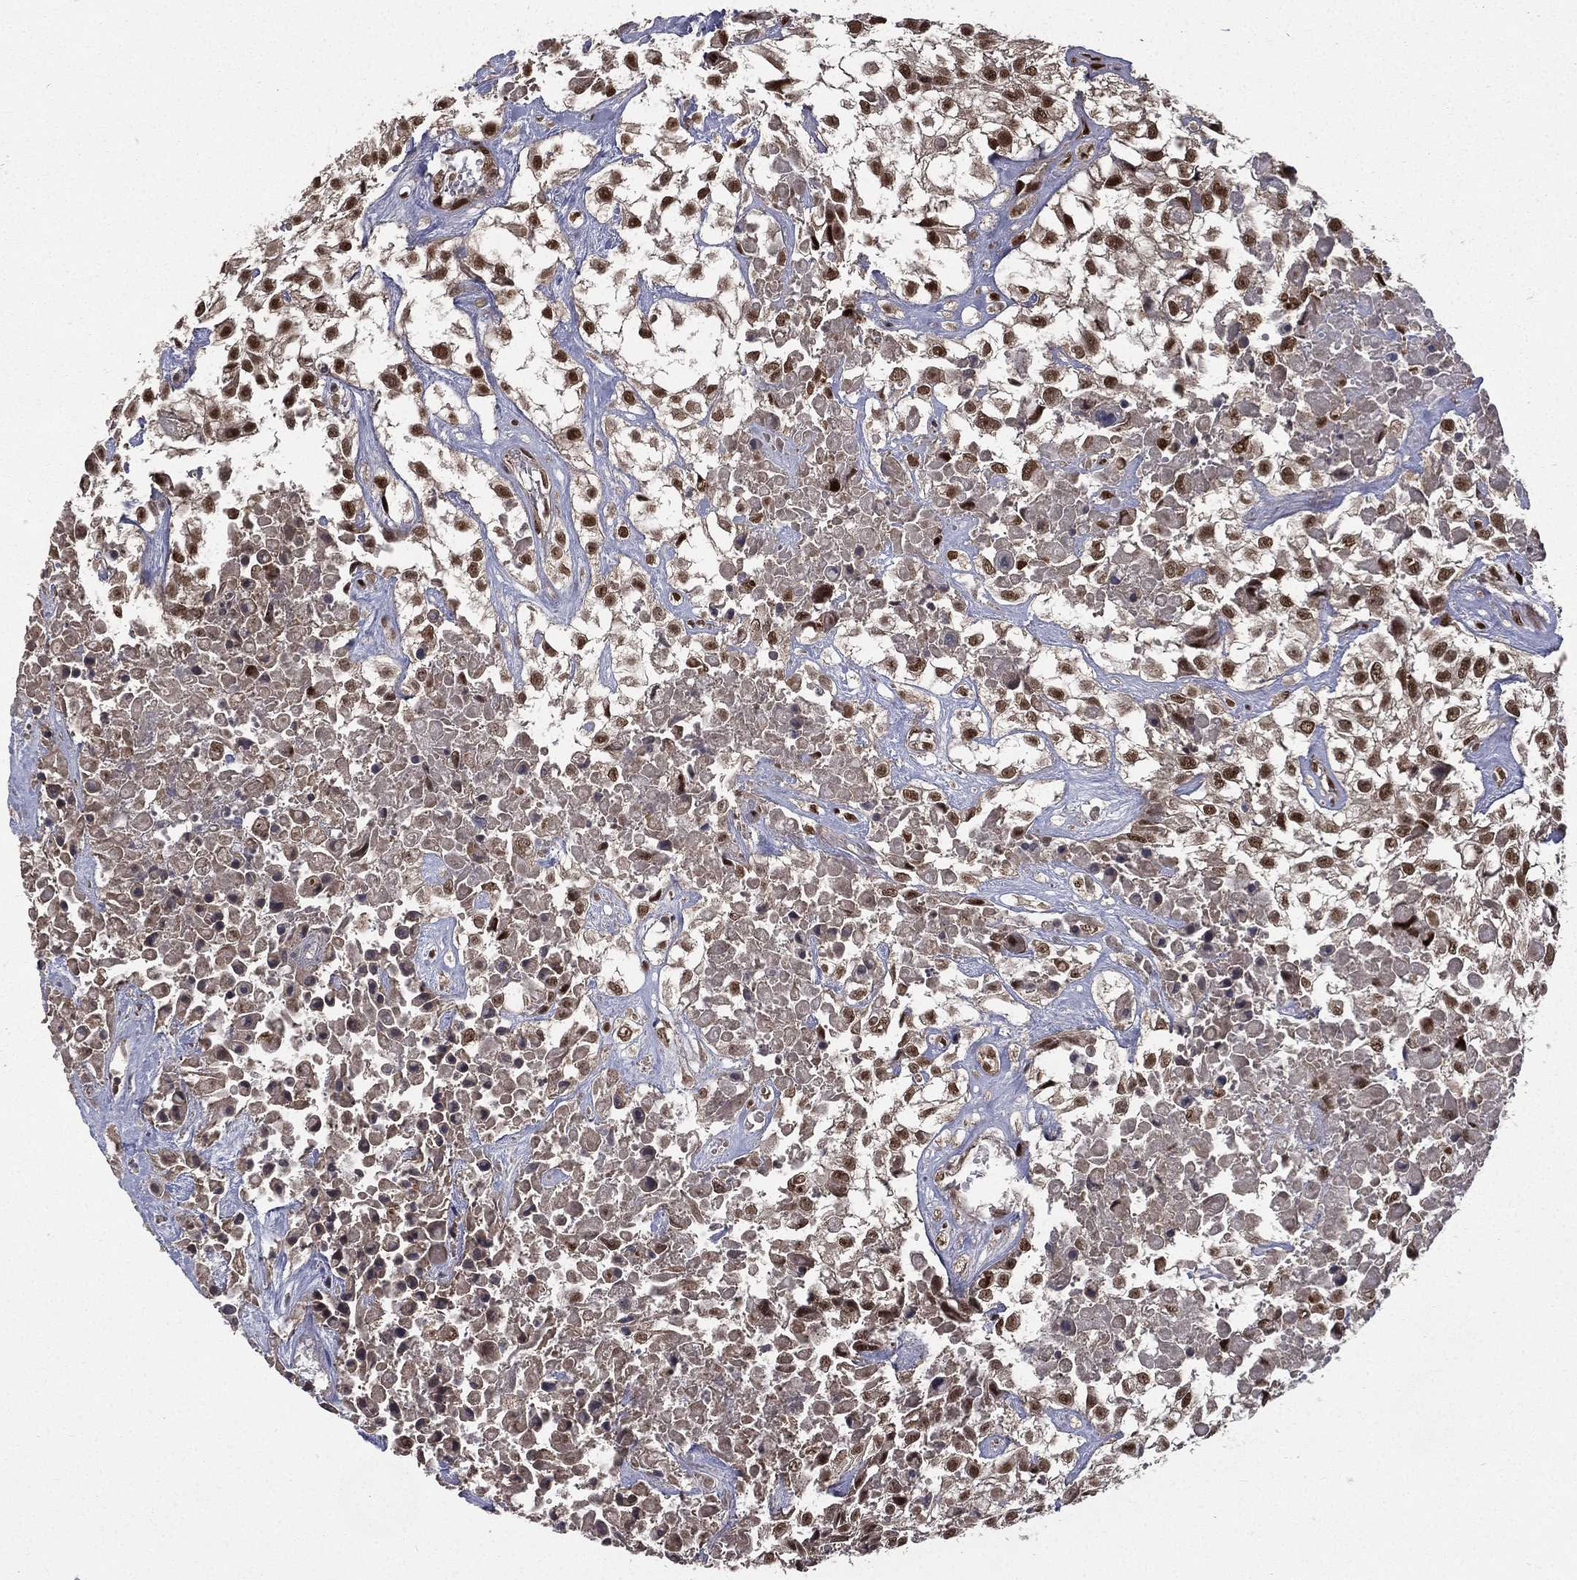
{"staining": {"intensity": "strong", "quantity": "25%-75%", "location": "nuclear"}, "tissue": "urothelial cancer", "cell_type": "Tumor cells", "image_type": "cancer", "snomed": [{"axis": "morphology", "description": "Urothelial carcinoma, High grade"}, {"axis": "topography", "description": "Urinary bladder"}], "caption": "Strong nuclear staining for a protein is present in about 25%-75% of tumor cells of high-grade urothelial carcinoma using immunohistochemistry.", "gene": "JMJD6", "patient": {"sex": "male", "age": 56}}